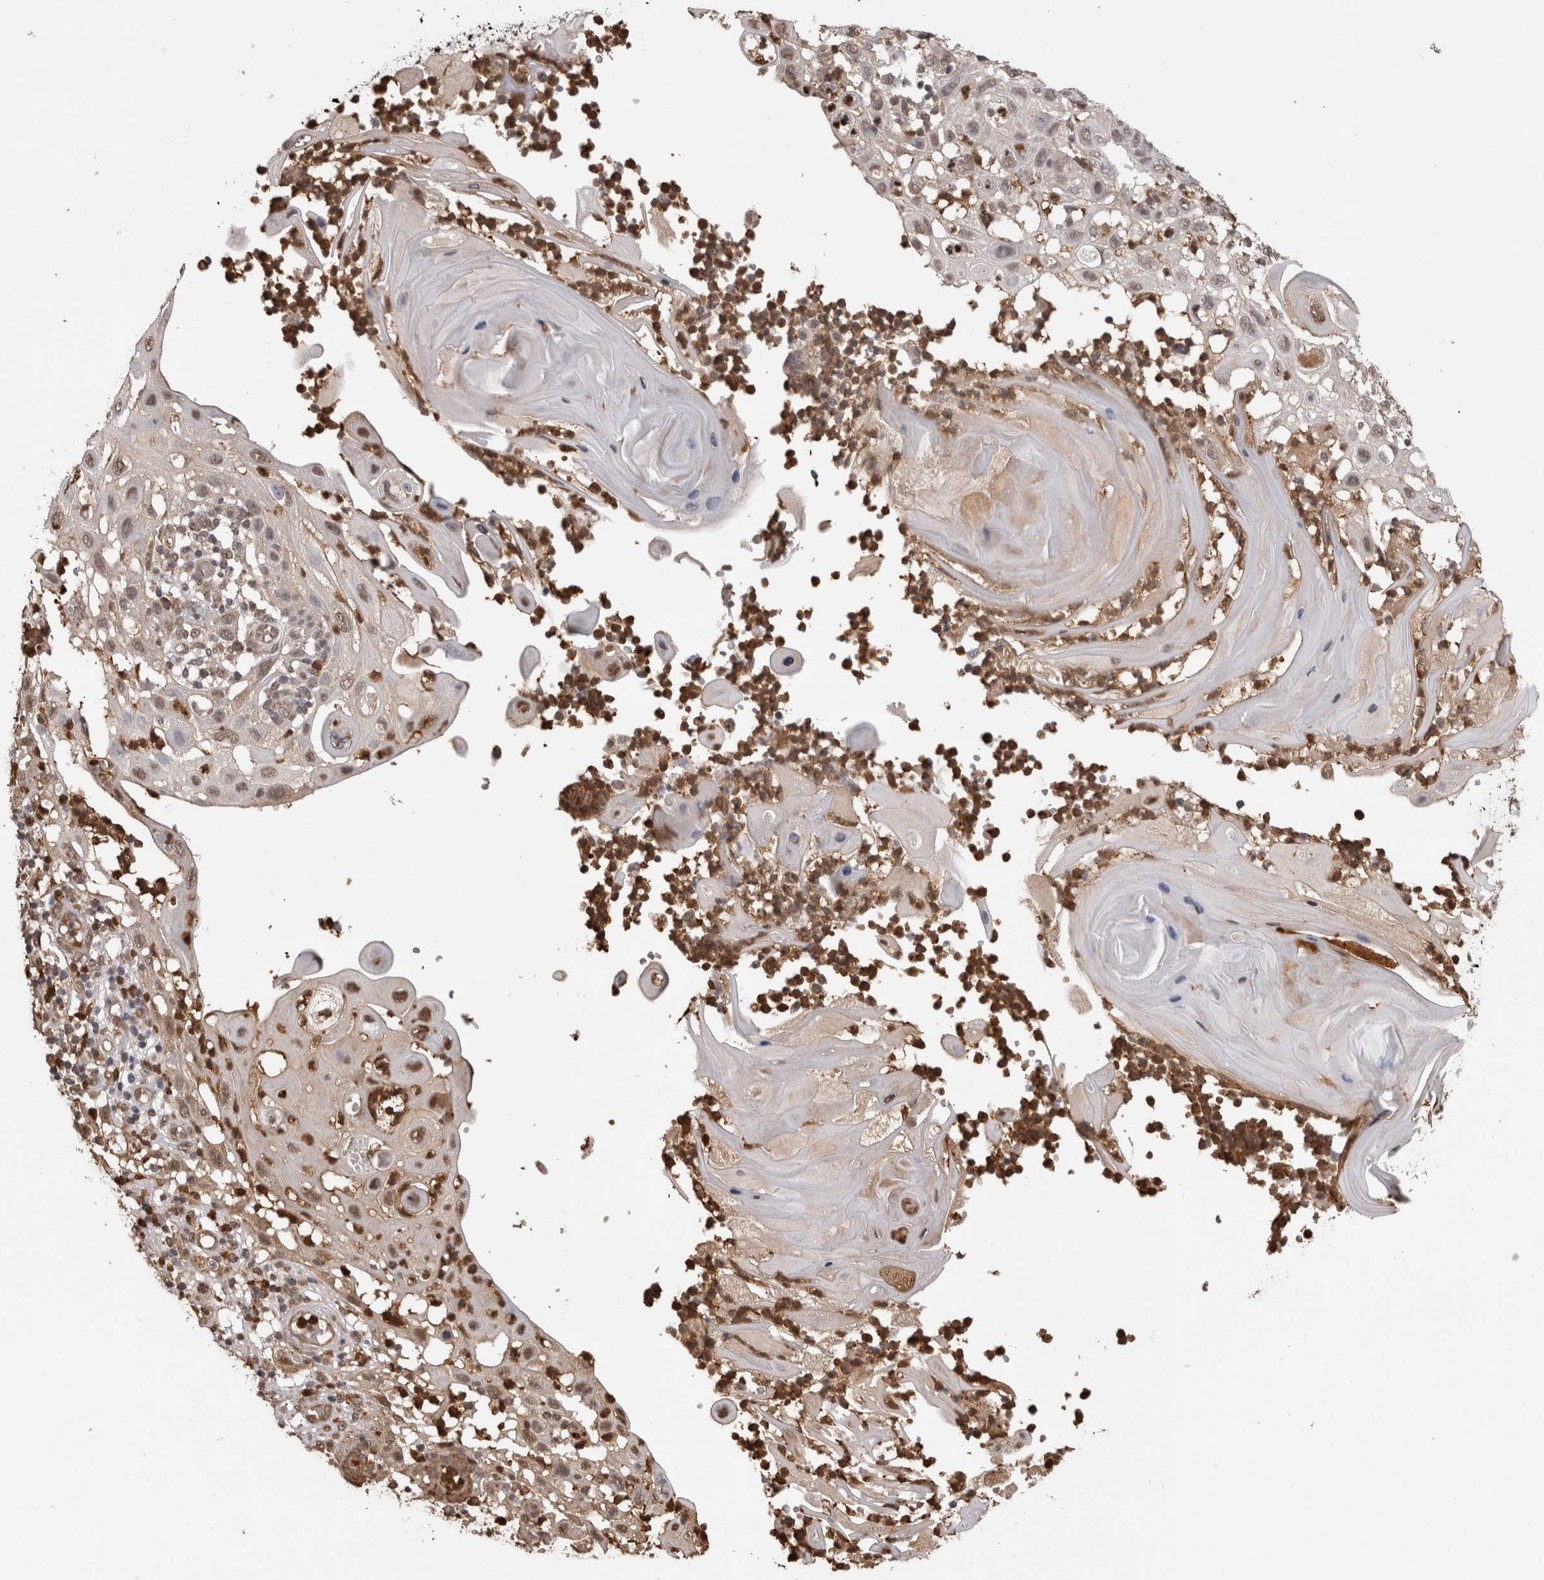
{"staining": {"intensity": "weak", "quantity": ">75%", "location": "nuclear"}, "tissue": "skin cancer", "cell_type": "Tumor cells", "image_type": "cancer", "snomed": [{"axis": "morphology", "description": "Normal tissue, NOS"}, {"axis": "morphology", "description": "Squamous cell carcinoma, NOS"}, {"axis": "topography", "description": "Skin"}], "caption": "Protein analysis of skin squamous cell carcinoma tissue shows weak nuclear staining in about >75% of tumor cells.", "gene": "PAK4", "patient": {"sex": "female", "age": 96}}